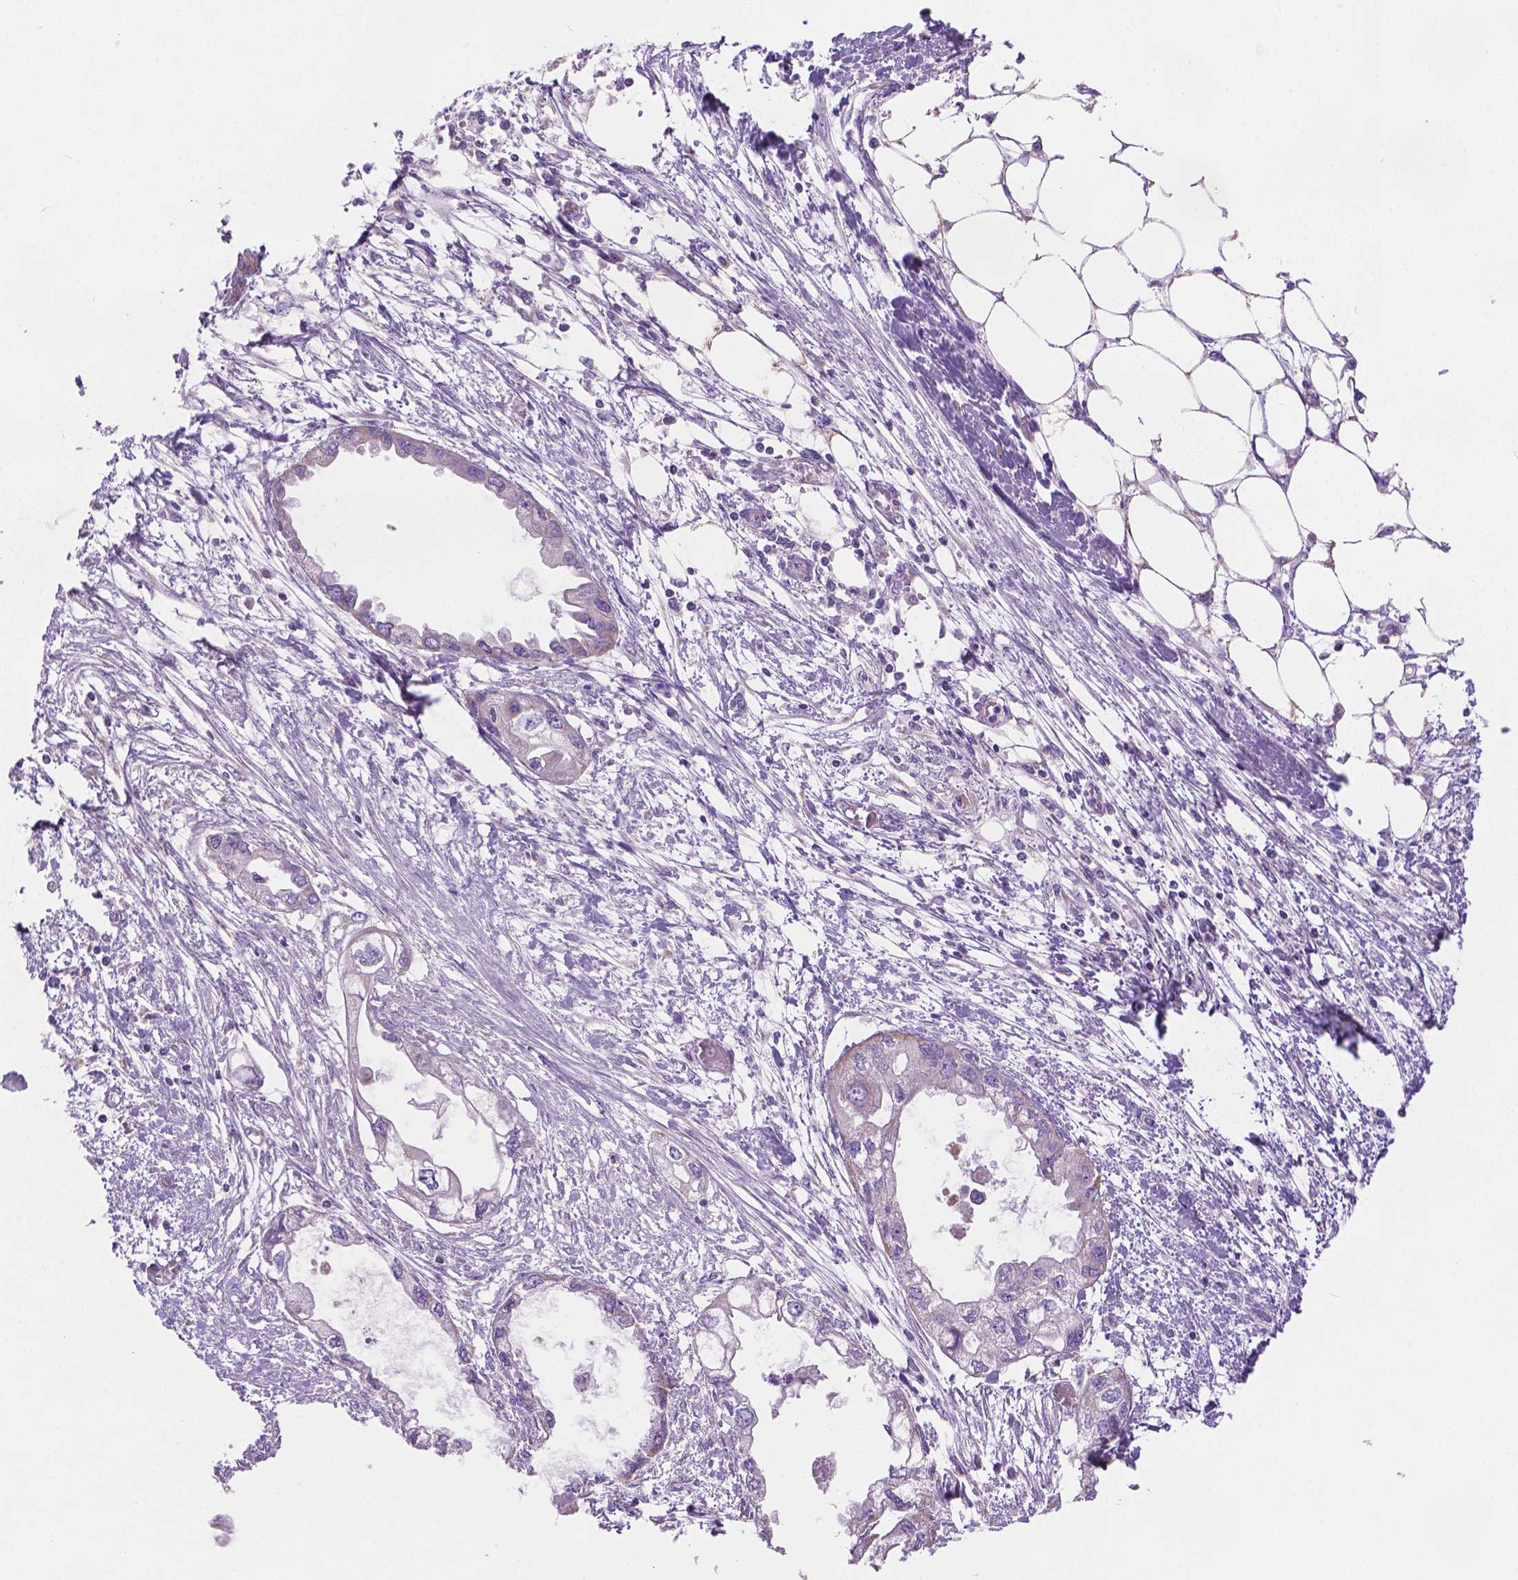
{"staining": {"intensity": "negative", "quantity": "none", "location": "none"}, "tissue": "endometrial cancer", "cell_type": "Tumor cells", "image_type": "cancer", "snomed": [{"axis": "morphology", "description": "Adenocarcinoma, NOS"}, {"axis": "morphology", "description": "Adenocarcinoma, metastatic, NOS"}, {"axis": "topography", "description": "Adipose tissue"}, {"axis": "topography", "description": "Endometrium"}], "caption": "The immunohistochemistry photomicrograph has no significant expression in tumor cells of endometrial adenocarcinoma tissue.", "gene": "CSPG5", "patient": {"sex": "female", "age": 67}}